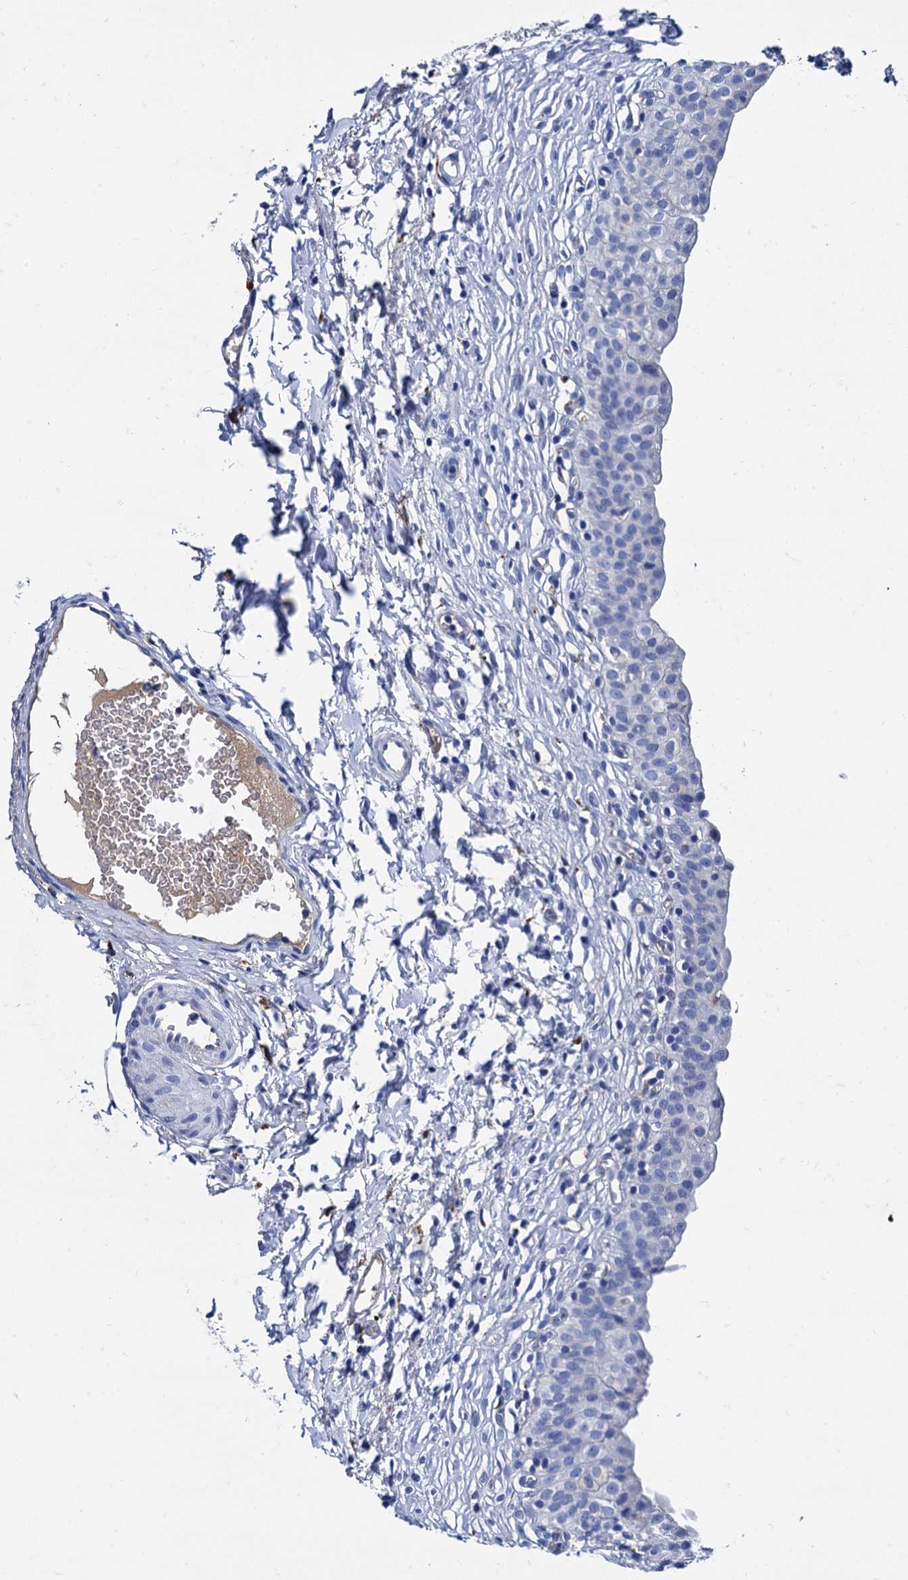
{"staining": {"intensity": "moderate", "quantity": "<25%", "location": "cytoplasmic/membranous"}, "tissue": "urinary bladder", "cell_type": "Urothelial cells", "image_type": "normal", "snomed": [{"axis": "morphology", "description": "Normal tissue, NOS"}, {"axis": "topography", "description": "Urinary bladder"}], "caption": "IHC of benign human urinary bladder exhibits low levels of moderate cytoplasmic/membranous positivity in about <25% of urothelial cells. (DAB IHC, brown staining for protein, blue staining for nuclei).", "gene": "APOD", "patient": {"sex": "male", "age": 55}}